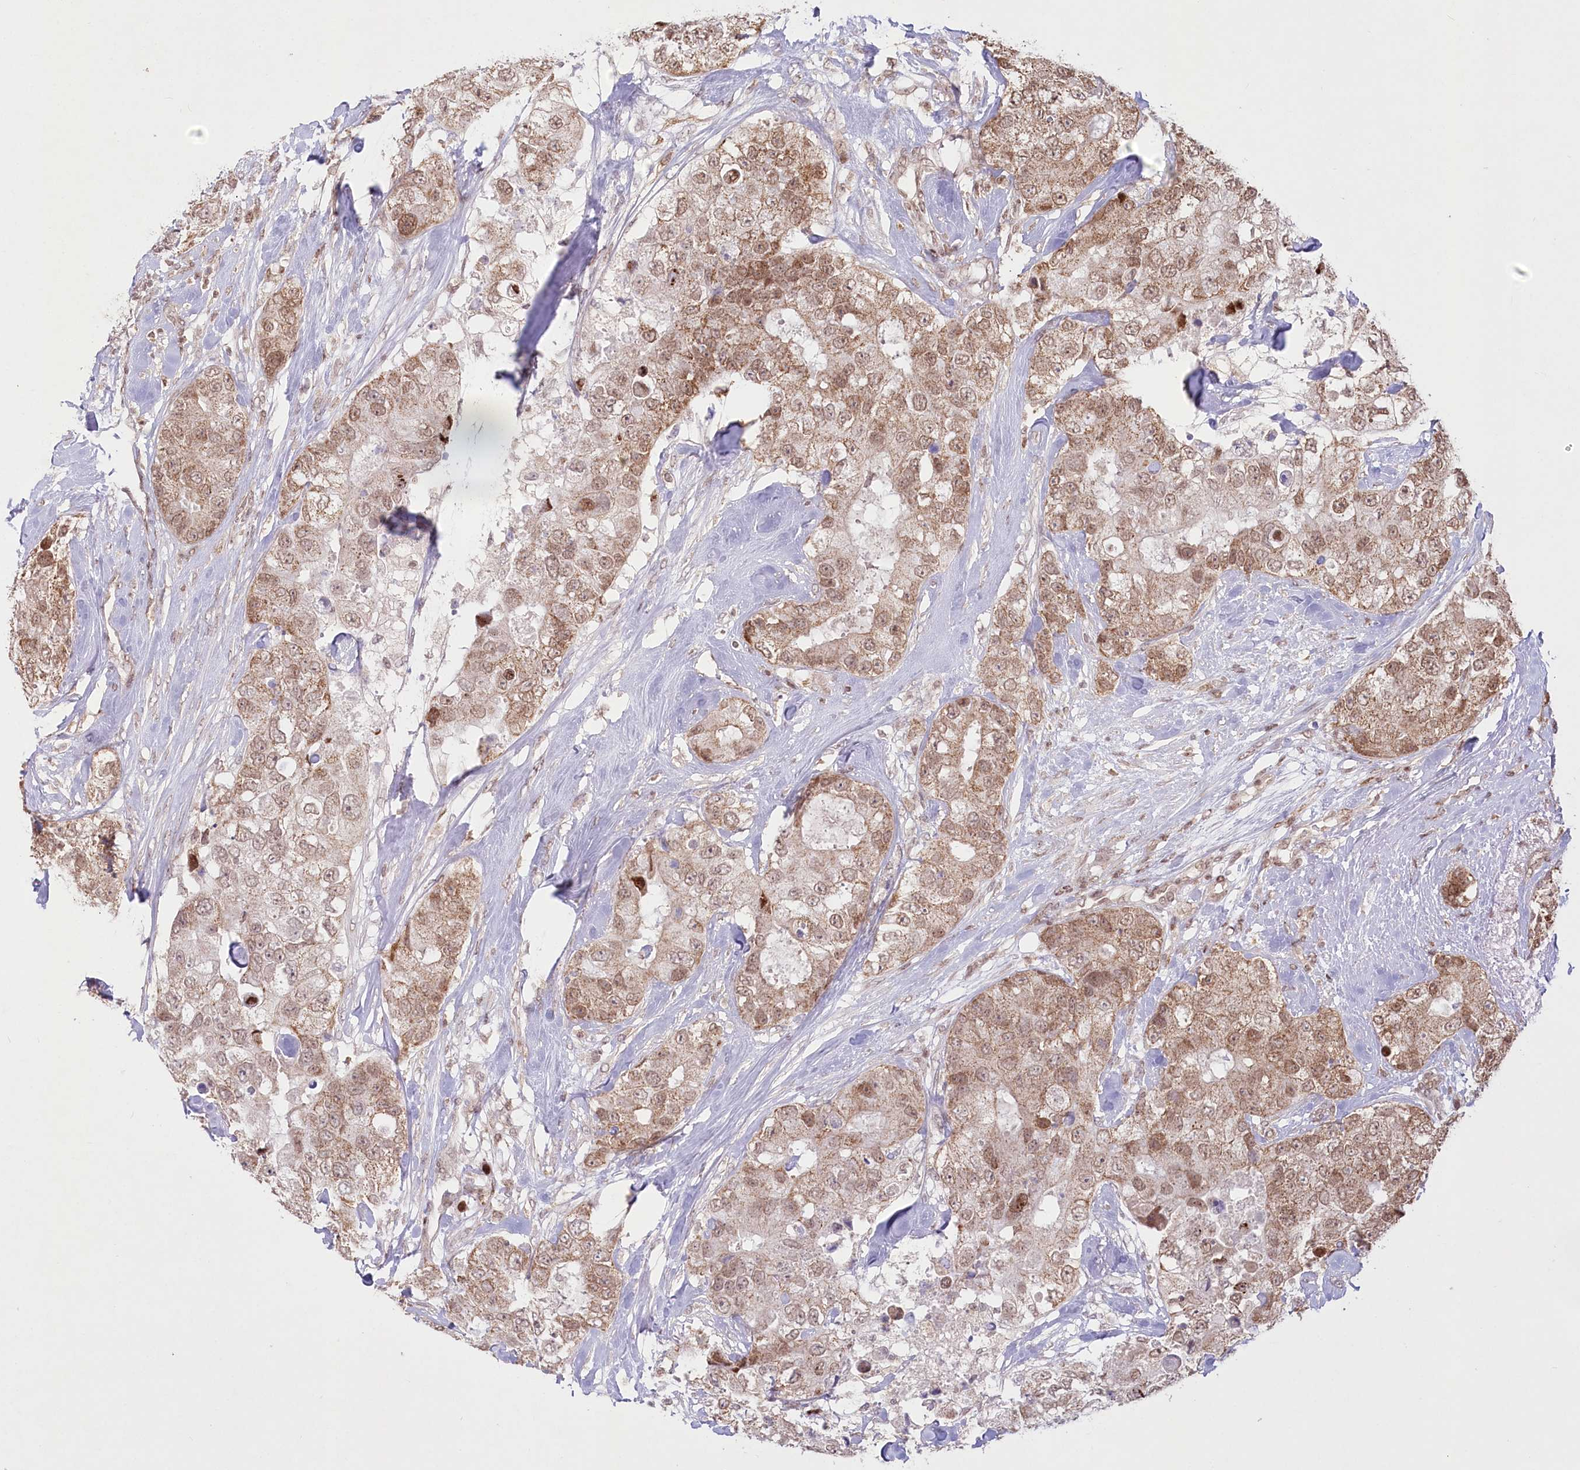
{"staining": {"intensity": "moderate", "quantity": ">75%", "location": "cytoplasmic/membranous,nuclear"}, "tissue": "breast cancer", "cell_type": "Tumor cells", "image_type": "cancer", "snomed": [{"axis": "morphology", "description": "Duct carcinoma"}, {"axis": "topography", "description": "Breast"}], "caption": "Tumor cells demonstrate medium levels of moderate cytoplasmic/membranous and nuclear expression in about >75% of cells in infiltrating ductal carcinoma (breast). Using DAB (brown) and hematoxylin (blue) stains, captured at high magnification using brightfield microscopy.", "gene": "PYURF", "patient": {"sex": "female", "age": 62}}